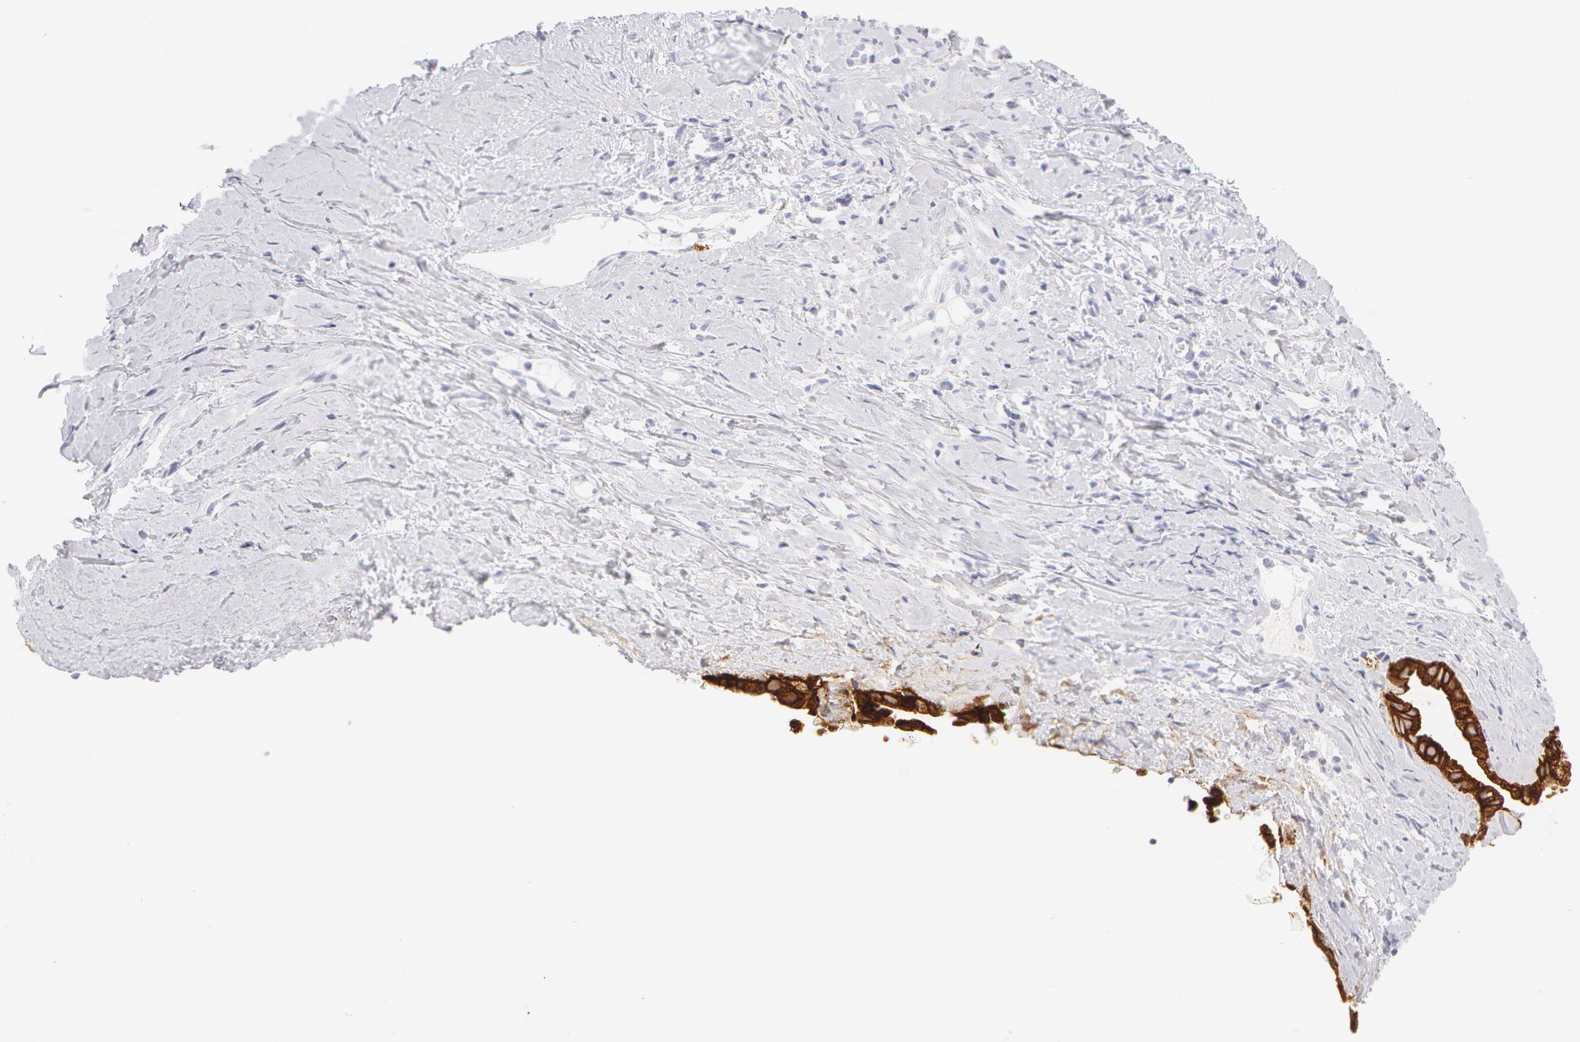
{"staining": {"intensity": "strong", "quantity": ">75%", "location": "cytoplasmic/membranous"}, "tissue": "cervix", "cell_type": "Glandular cells", "image_type": "normal", "snomed": [{"axis": "morphology", "description": "Normal tissue, NOS"}, {"axis": "topography", "description": "Cervix"}], "caption": "Cervix stained with IHC displays strong cytoplasmic/membranous positivity in about >75% of glandular cells.", "gene": "KRT8", "patient": {"sex": "female", "age": 82}}